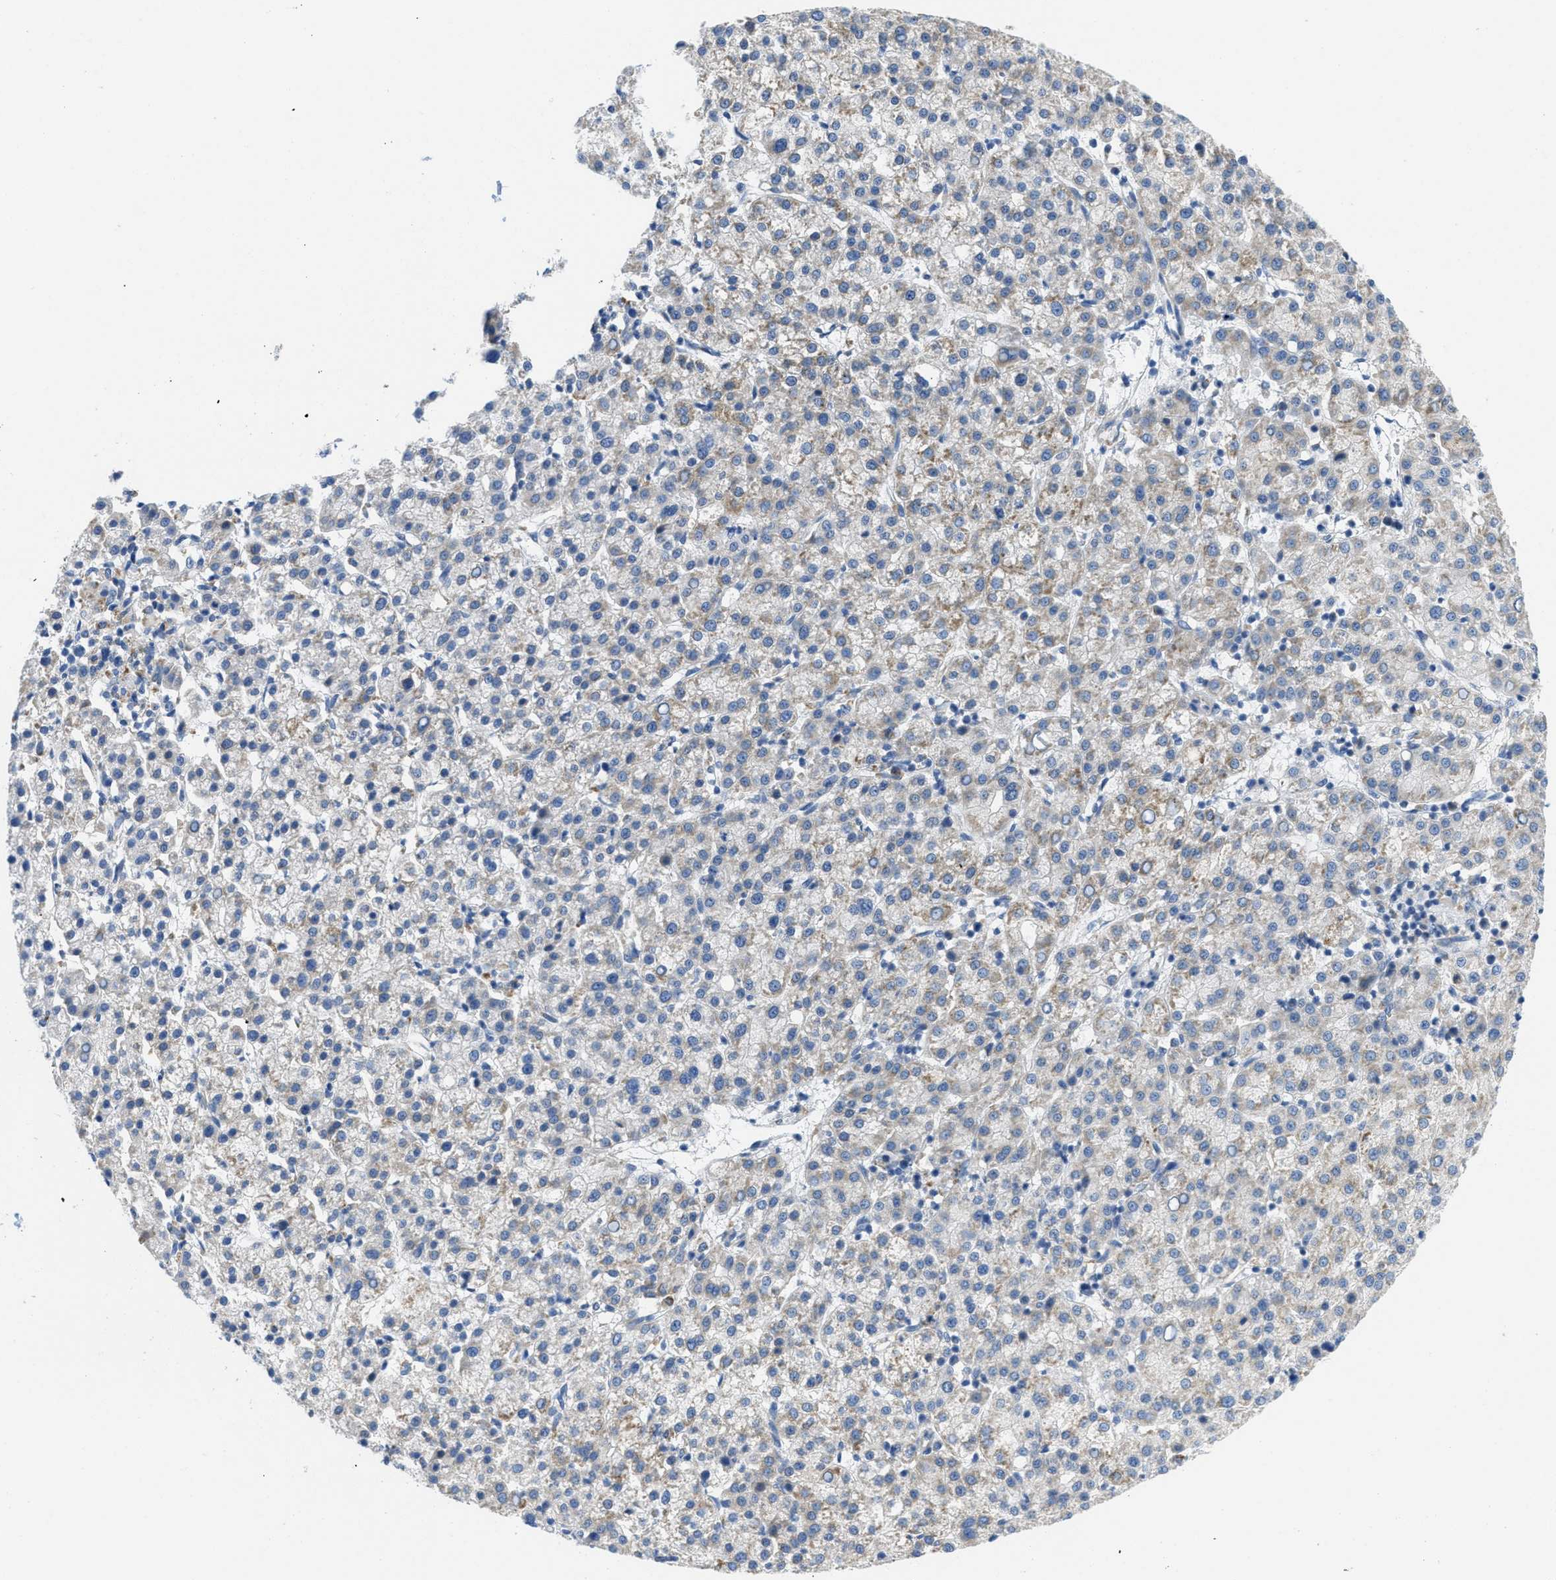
{"staining": {"intensity": "weak", "quantity": "25%-75%", "location": "cytoplasmic/membranous"}, "tissue": "liver cancer", "cell_type": "Tumor cells", "image_type": "cancer", "snomed": [{"axis": "morphology", "description": "Carcinoma, Hepatocellular, NOS"}, {"axis": "topography", "description": "Liver"}], "caption": "This is an image of immunohistochemistry (IHC) staining of hepatocellular carcinoma (liver), which shows weak positivity in the cytoplasmic/membranous of tumor cells.", "gene": "PTDSS1", "patient": {"sex": "female", "age": 58}}